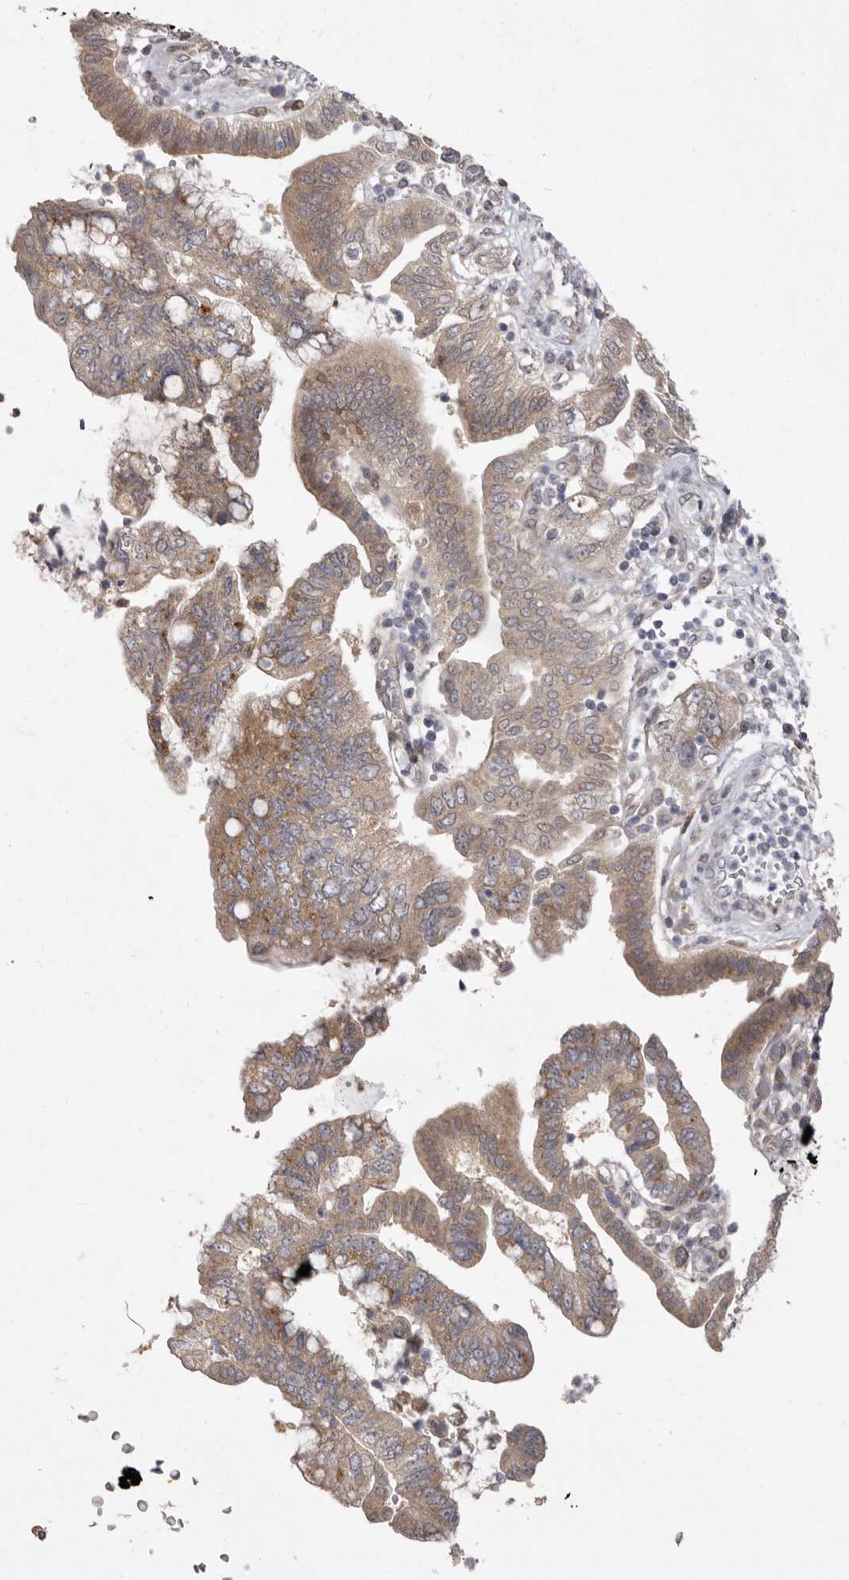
{"staining": {"intensity": "weak", "quantity": ">75%", "location": "cytoplasmic/membranous"}, "tissue": "pancreatic cancer", "cell_type": "Tumor cells", "image_type": "cancer", "snomed": [{"axis": "morphology", "description": "Adenocarcinoma, NOS"}, {"axis": "topography", "description": "Pancreas"}], "caption": "Human adenocarcinoma (pancreatic) stained for a protein (brown) displays weak cytoplasmic/membranous positive expression in about >75% of tumor cells.", "gene": "TBC1D8B", "patient": {"sex": "female", "age": 73}}